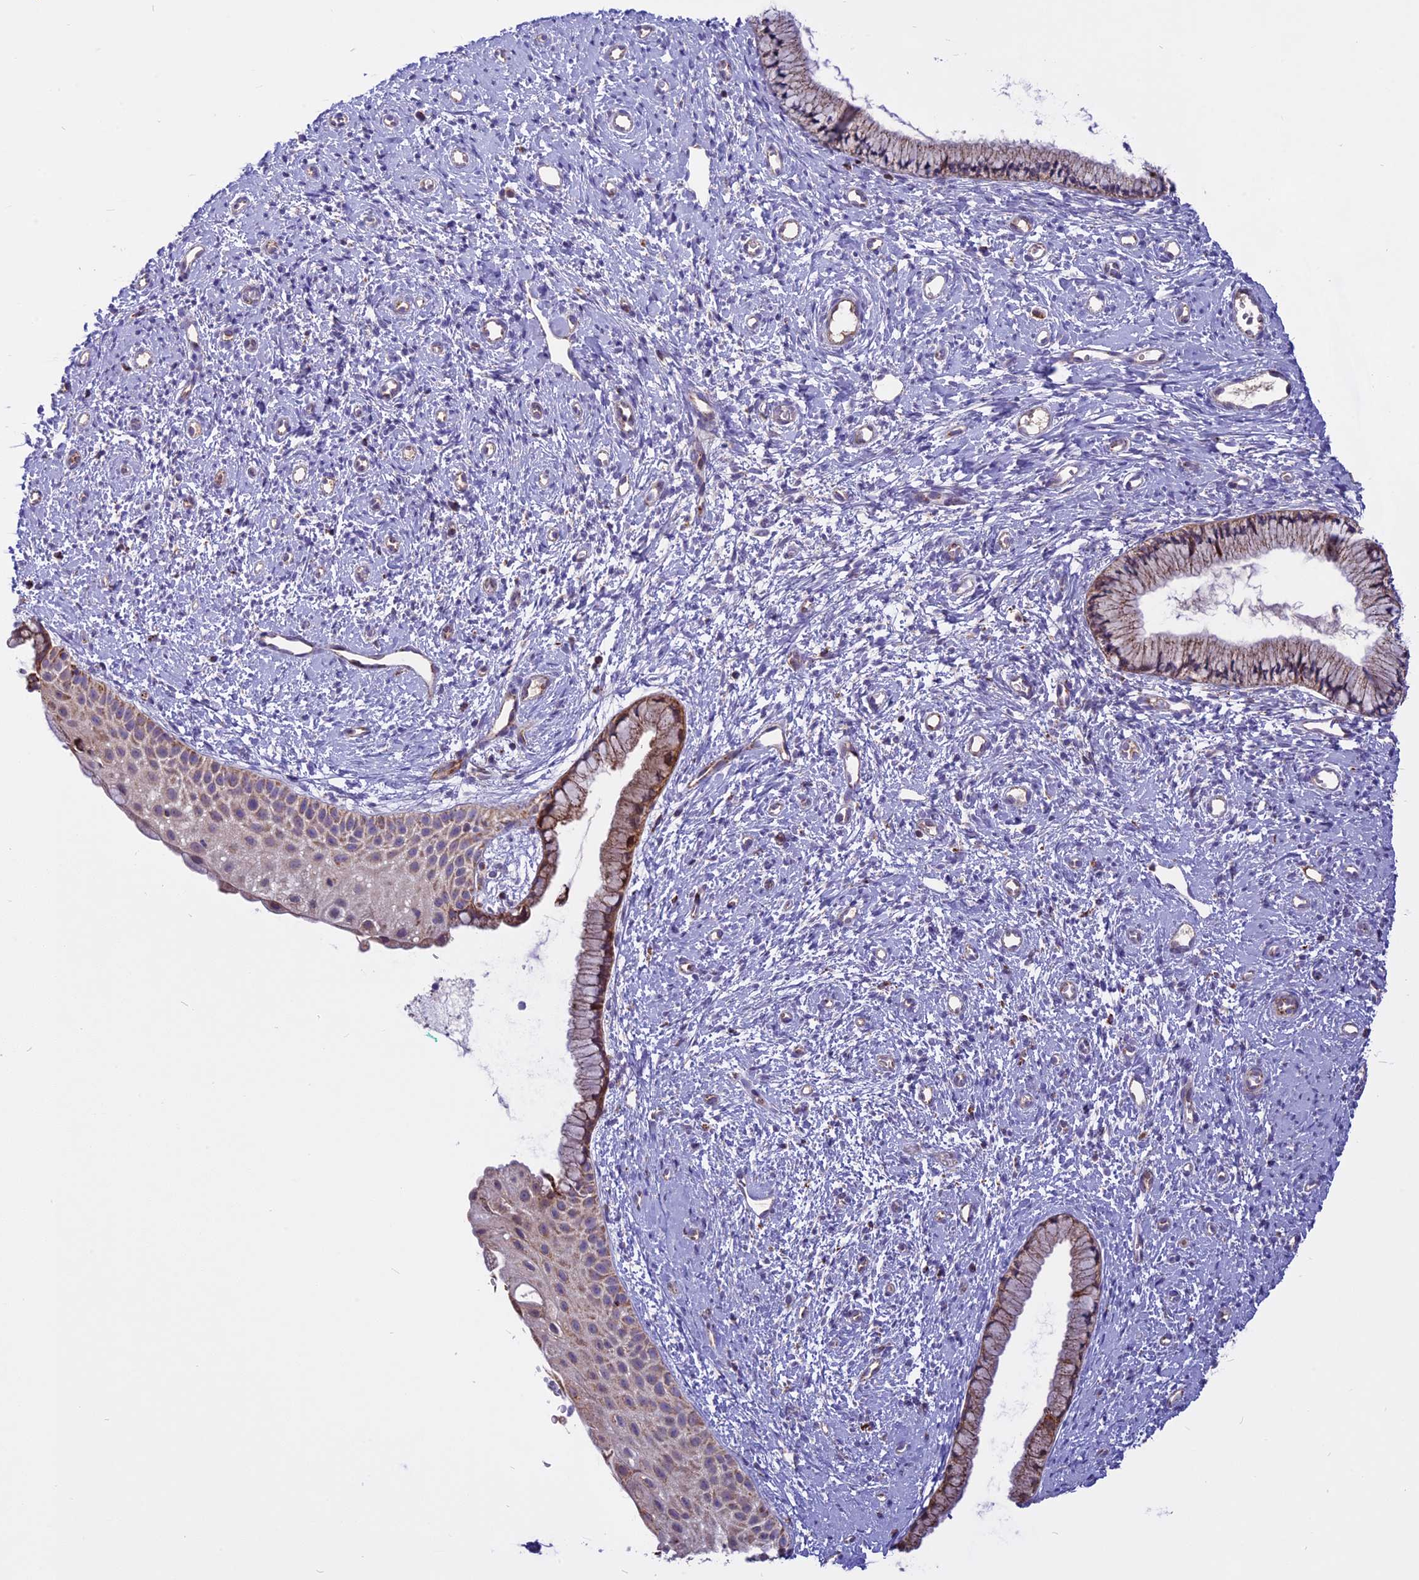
{"staining": {"intensity": "weak", "quantity": ">75%", "location": "cytoplasmic/membranous"}, "tissue": "cervix", "cell_type": "Glandular cells", "image_type": "normal", "snomed": [{"axis": "morphology", "description": "Normal tissue, NOS"}, {"axis": "topography", "description": "Cervix"}], "caption": "Immunohistochemistry image of normal human cervix stained for a protein (brown), which exhibits low levels of weak cytoplasmic/membranous staining in about >75% of glandular cells.", "gene": "COX17", "patient": {"sex": "female", "age": 57}}